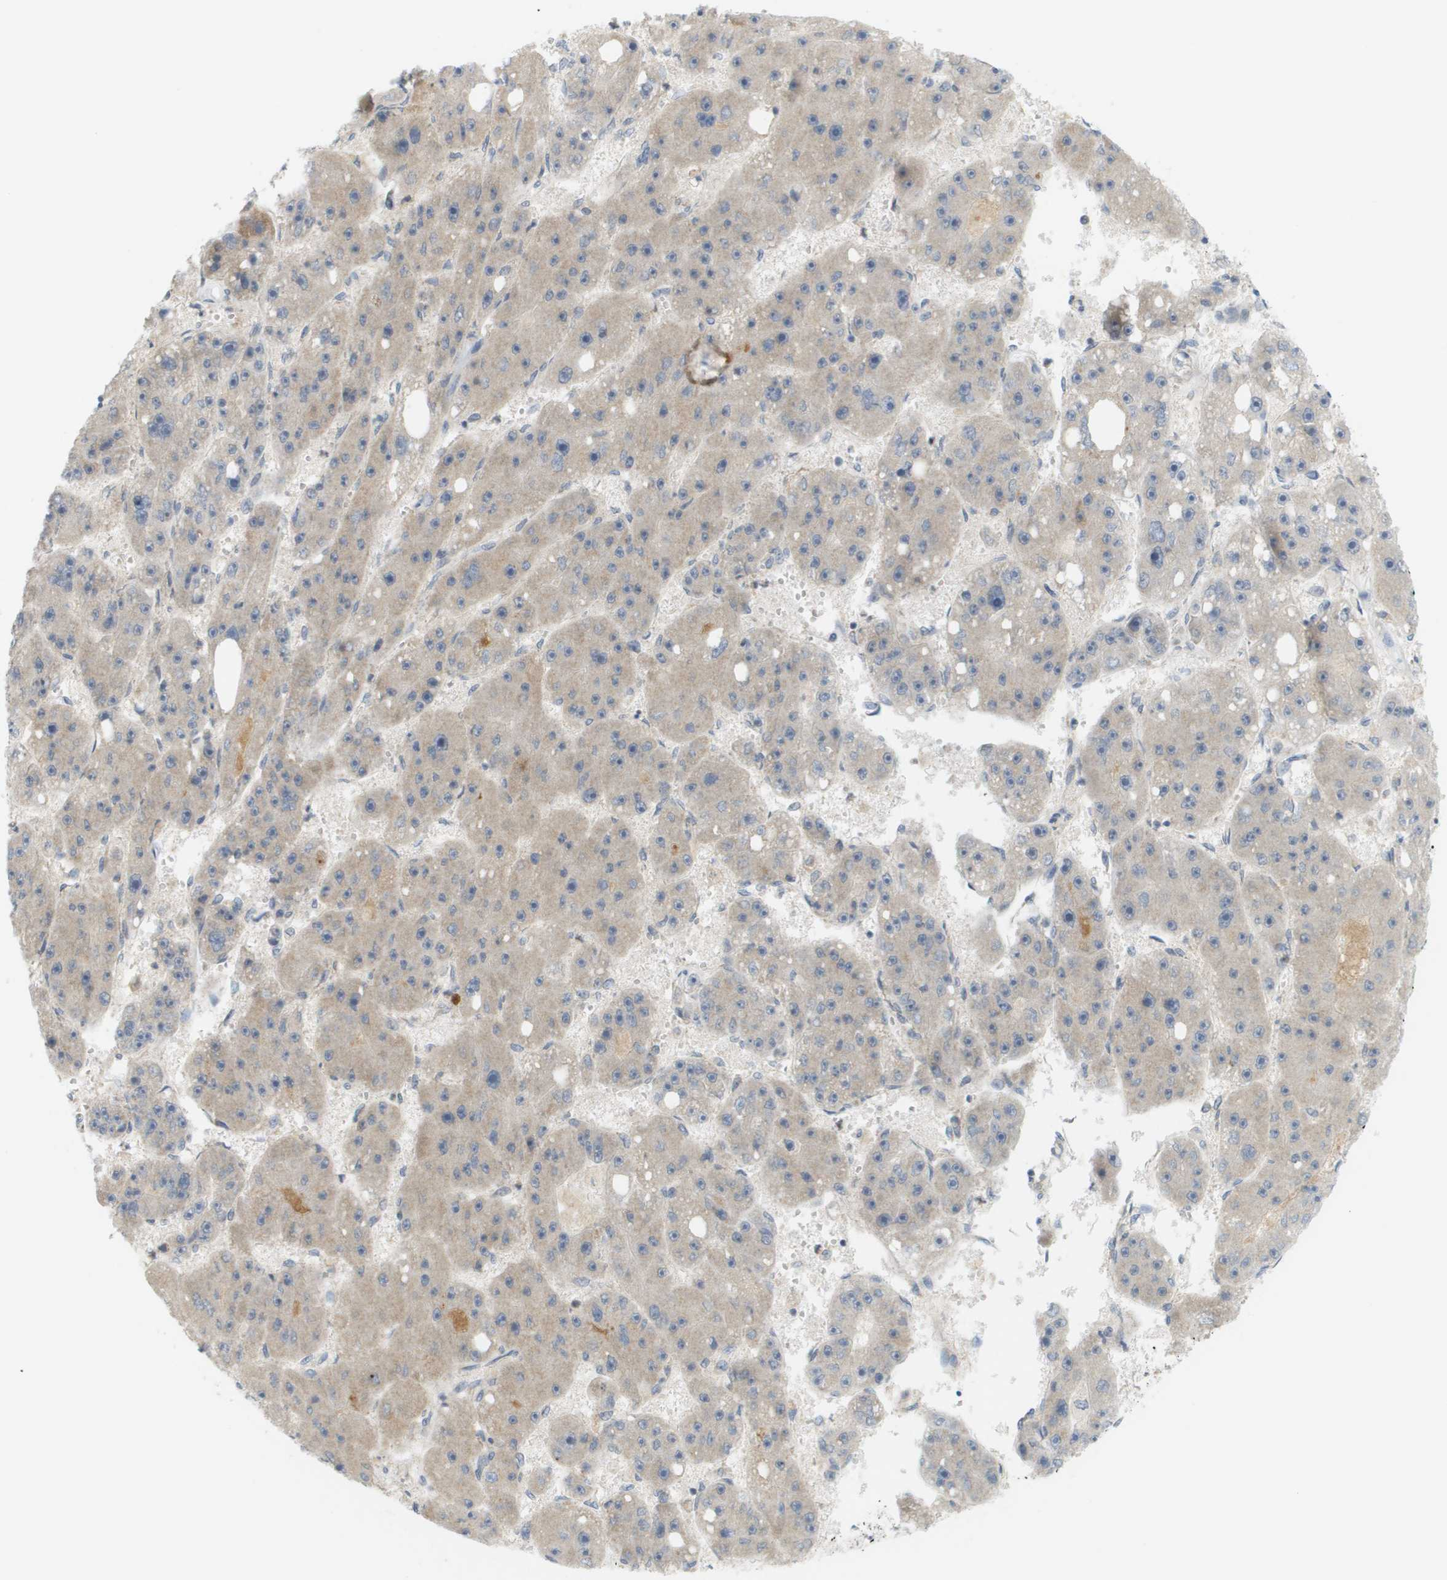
{"staining": {"intensity": "weak", "quantity": "<25%", "location": "cytoplasmic/membranous"}, "tissue": "liver cancer", "cell_type": "Tumor cells", "image_type": "cancer", "snomed": [{"axis": "morphology", "description": "Carcinoma, Hepatocellular, NOS"}, {"axis": "topography", "description": "Liver"}], "caption": "Tumor cells show no significant protein staining in liver hepatocellular carcinoma. Brightfield microscopy of IHC stained with DAB (brown) and hematoxylin (blue), captured at high magnification.", "gene": "PROC", "patient": {"sex": "female", "age": 61}}